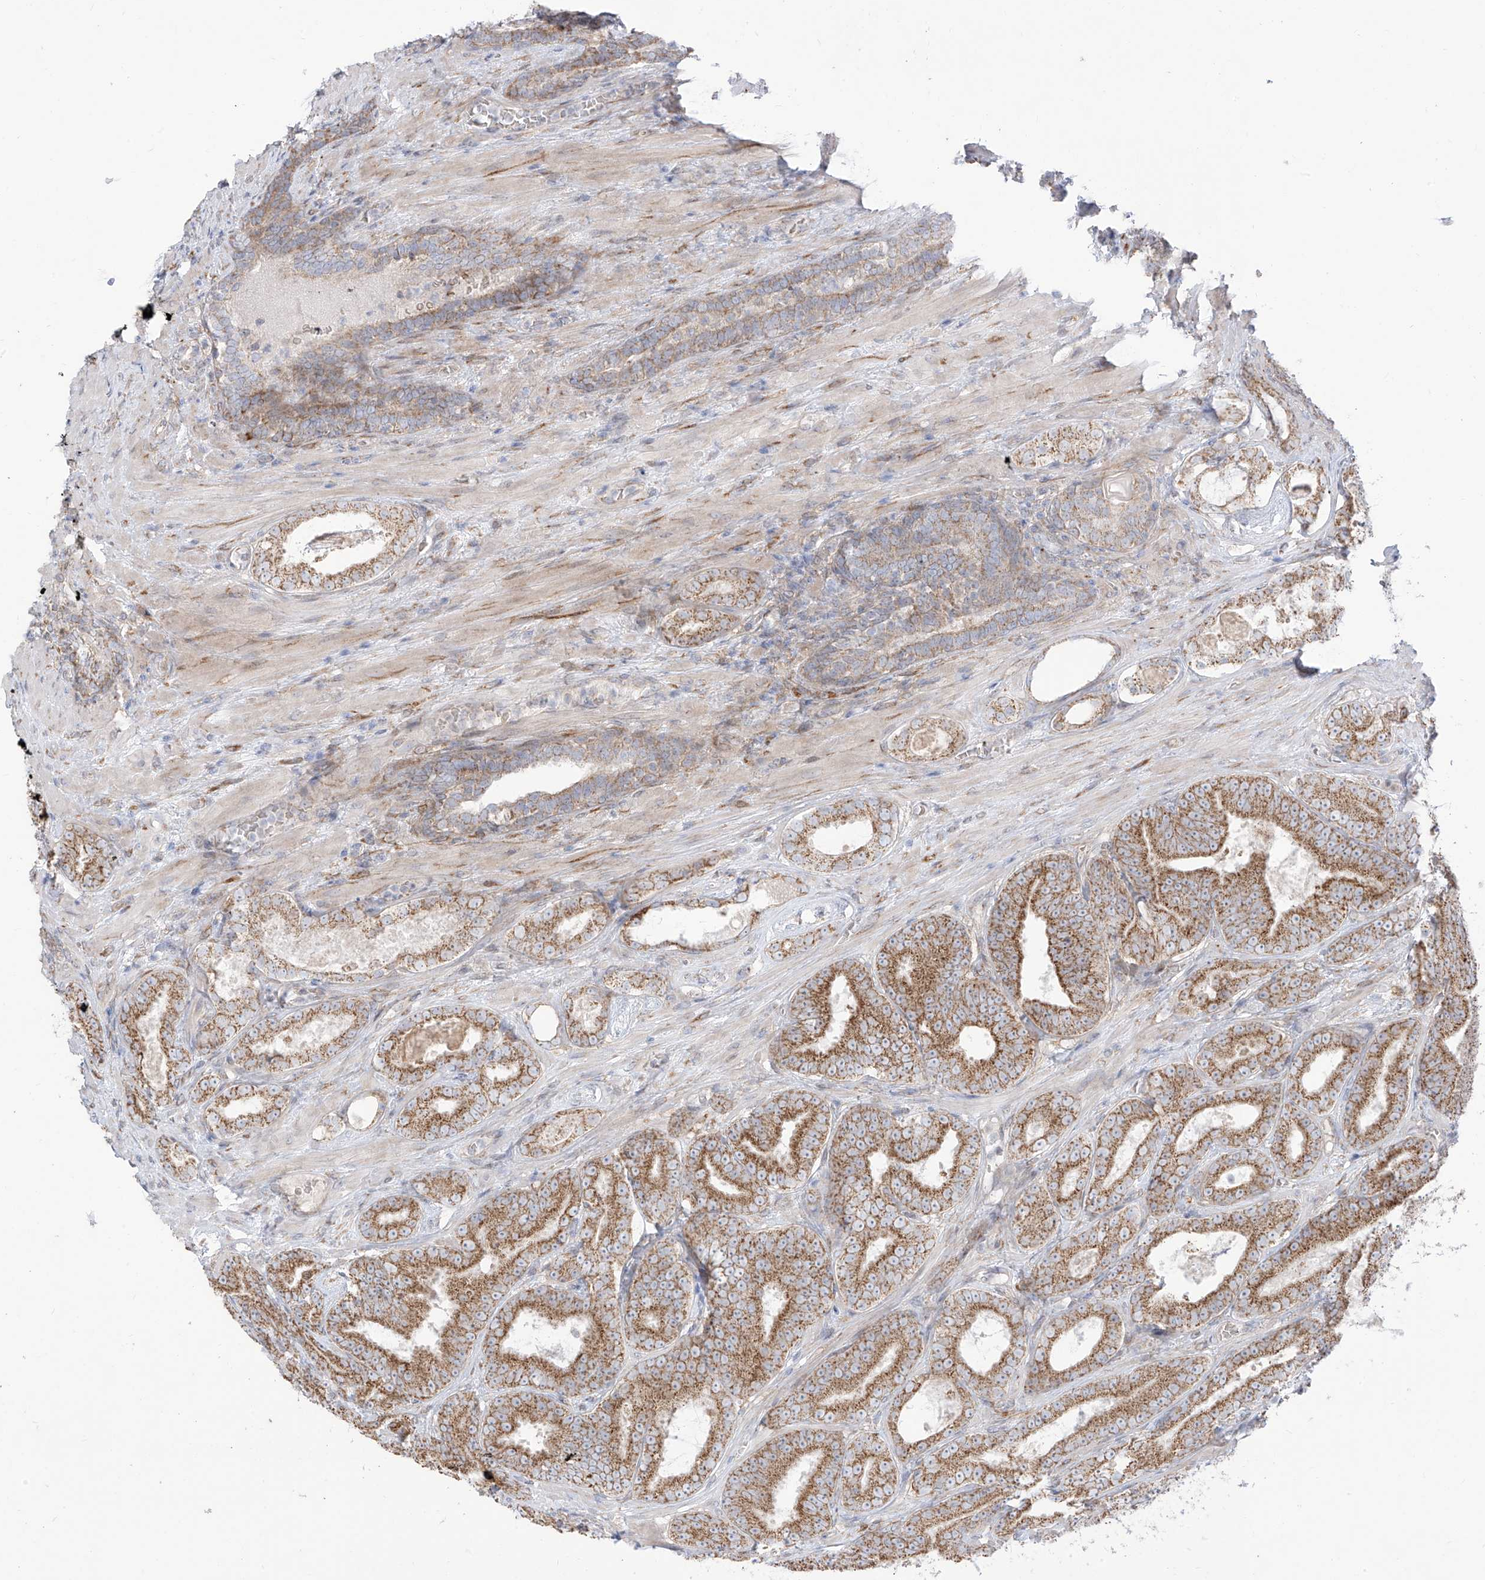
{"staining": {"intensity": "moderate", "quantity": ">75%", "location": "cytoplasmic/membranous"}, "tissue": "prostate cancer", "cell_type": "Tumor cells", "image_type": "cancer", "snomed": [{"axis": "morphology", "description": "Adenocarcinoma, High grade"}, {"axis": "topography", "description": "Prostate"}], "caption": "Immunohistochemistry (IHC) of prostate cancer (high-grade adenocarcinoma) exhibits medium levels of moderate cytoplasmic/membranous positivity in about >75% of tumor cells. (Brightfield microscopy of DAB IHC at high magnification).", "gene": "ARHGEF40", "patient": {"sex": "male", "age": 66}}